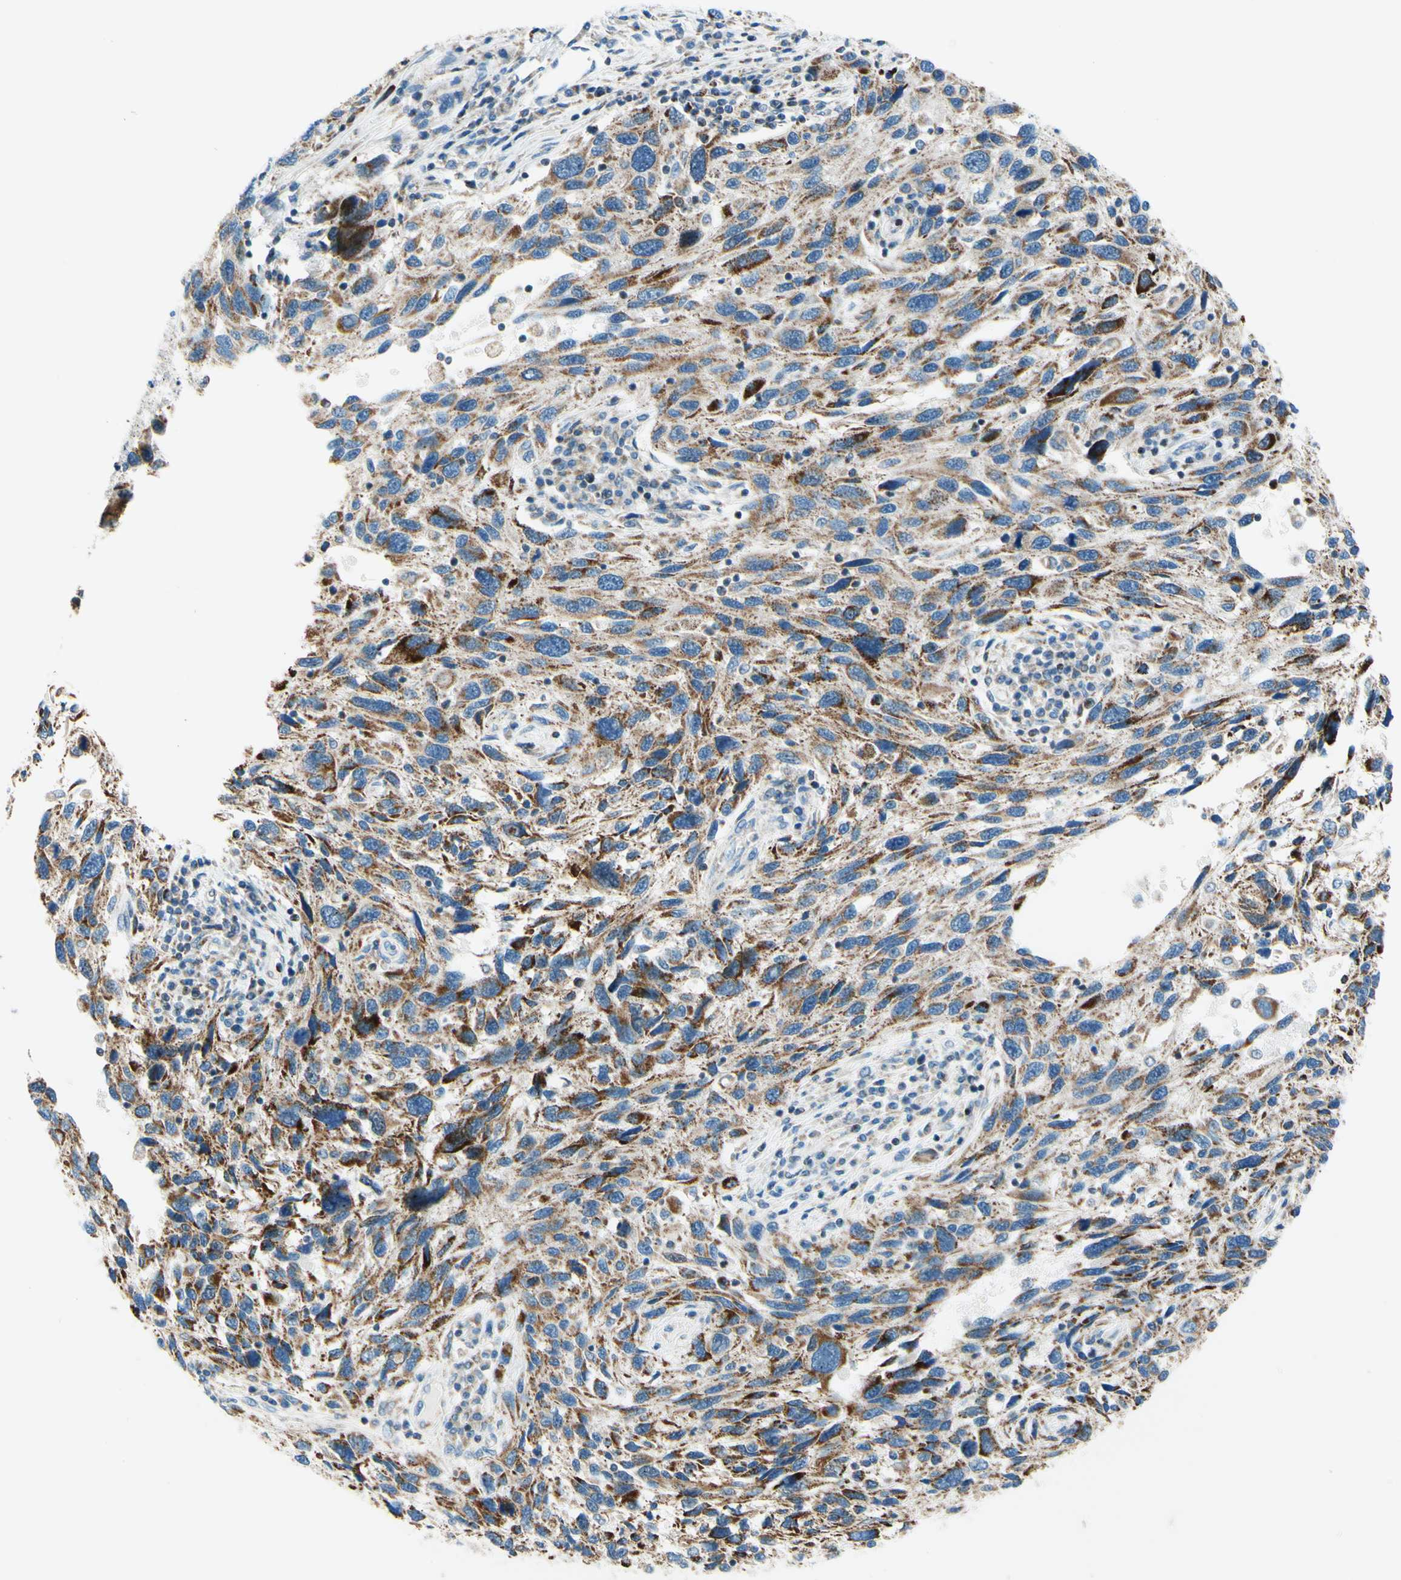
{"staining": {"intensity": "moderate", "quantity": ">75%", "location": "cytoplasmic/membranous"}, "tissue": "melanoma", "cell_type": "Tumor cells", "image_type": "cancer", "snomed": [{"axis": "morphology", "description": "Malignant melanoma, NOS"}, {"axis": "topography", "description": "Skin"}], "caption": "Protein staining exhibits moderate cytoplasmic/membranous staining in approximately >75% of tumor cells in malignant melanoma.", "gene": "CBX7", "patient": {"sex": "male", "age": 53}}